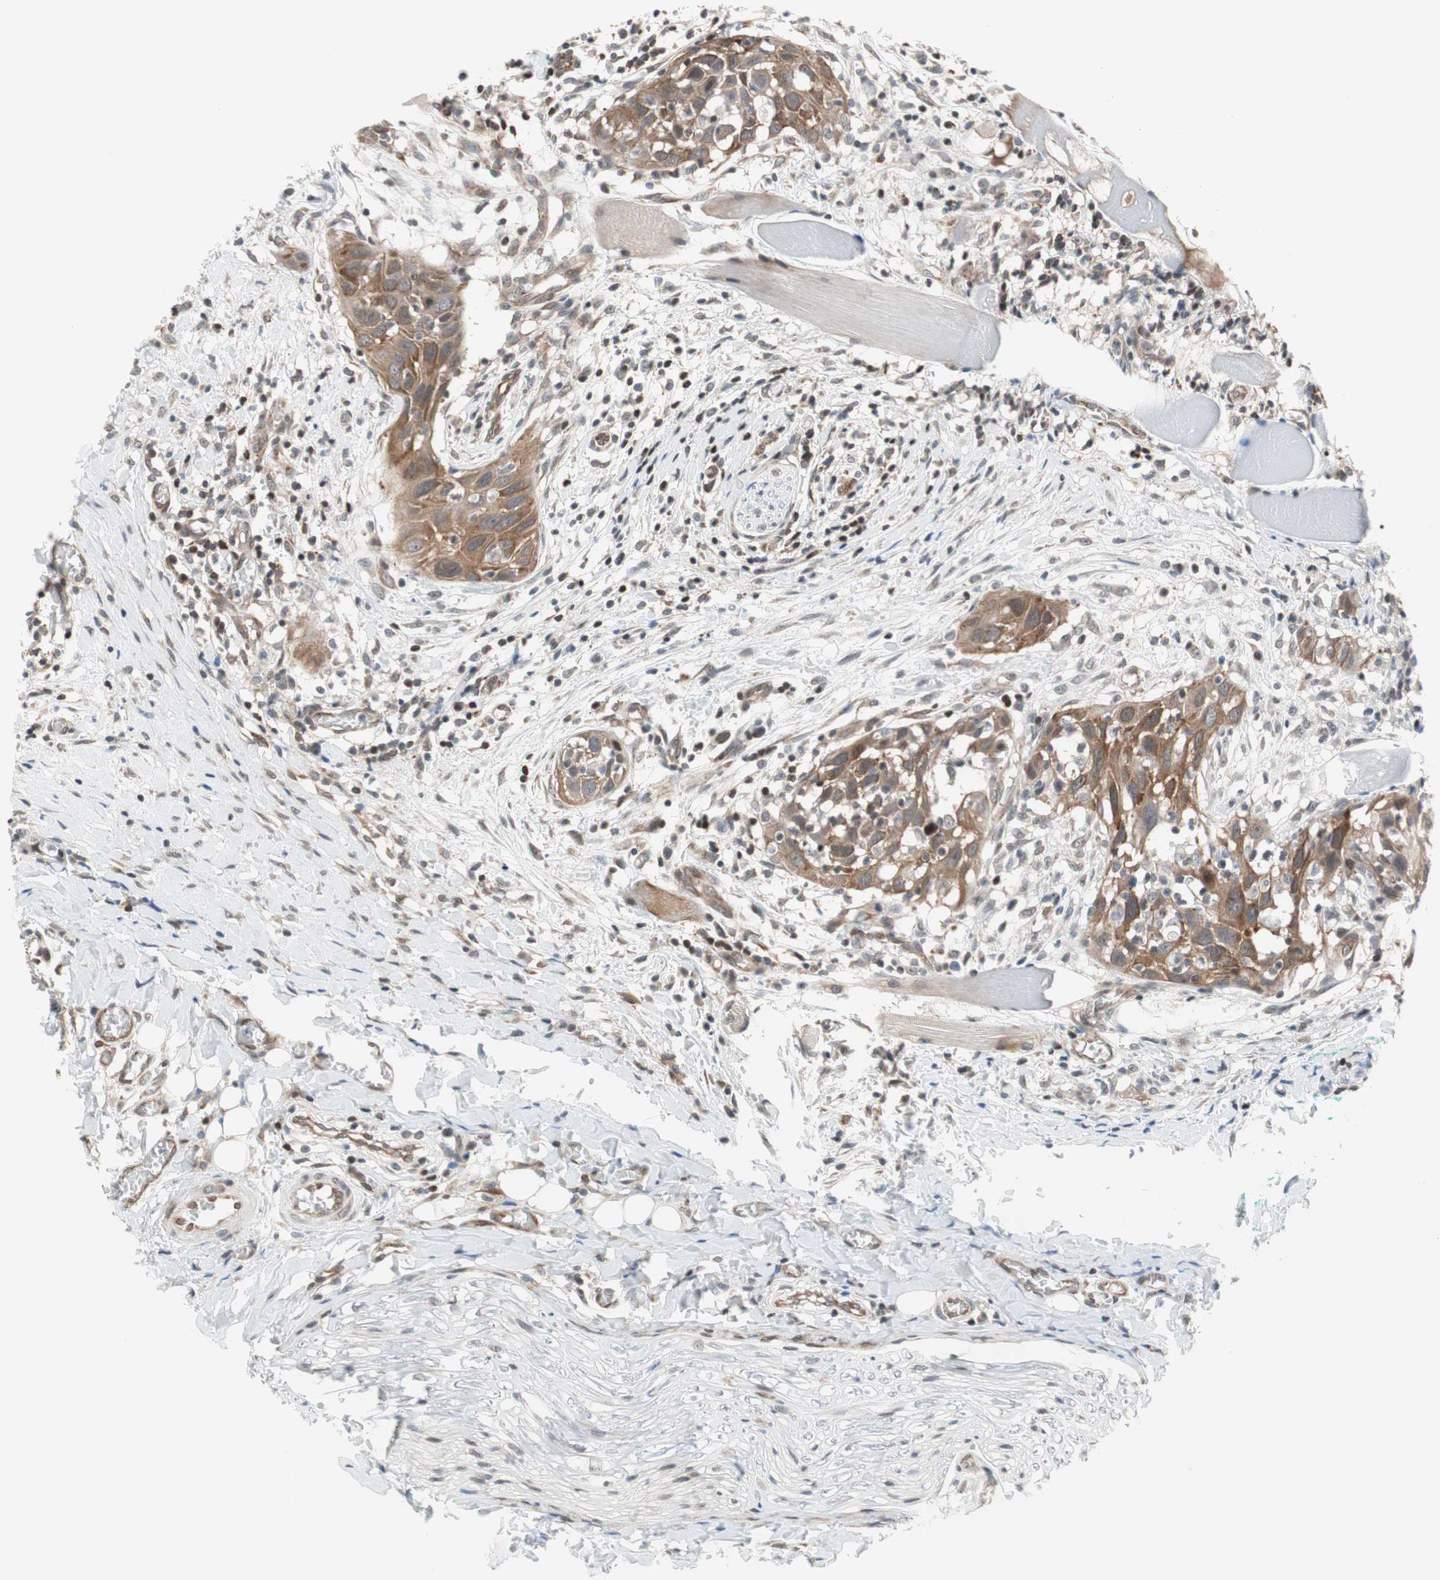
{"staining": {"intensity": "moderate", "quantity": ">75%", "location": "cytoplasmic/membranous"}, "tissue": "head and neck cancer", "cell_type": "Tumor cells", "image_type": "cancer", "snomed": [{"axis": "morphology", "description": "Normal tissue, NOS"}, {"axis": "morphology", "description": "Squamous cell carcinoma, NOS"}, {"axis": "topography", "description": "Oral tissue"}, {"axis": "topography", "description": "Head-Neck"}], "caption": "Moderate cytoplasmic/membranous protein staining is present in approximately >75% of tumor cells in head and neck cancer.", "gene": "ZNF512B", "patient": {"sex": "female", "age": 50}}